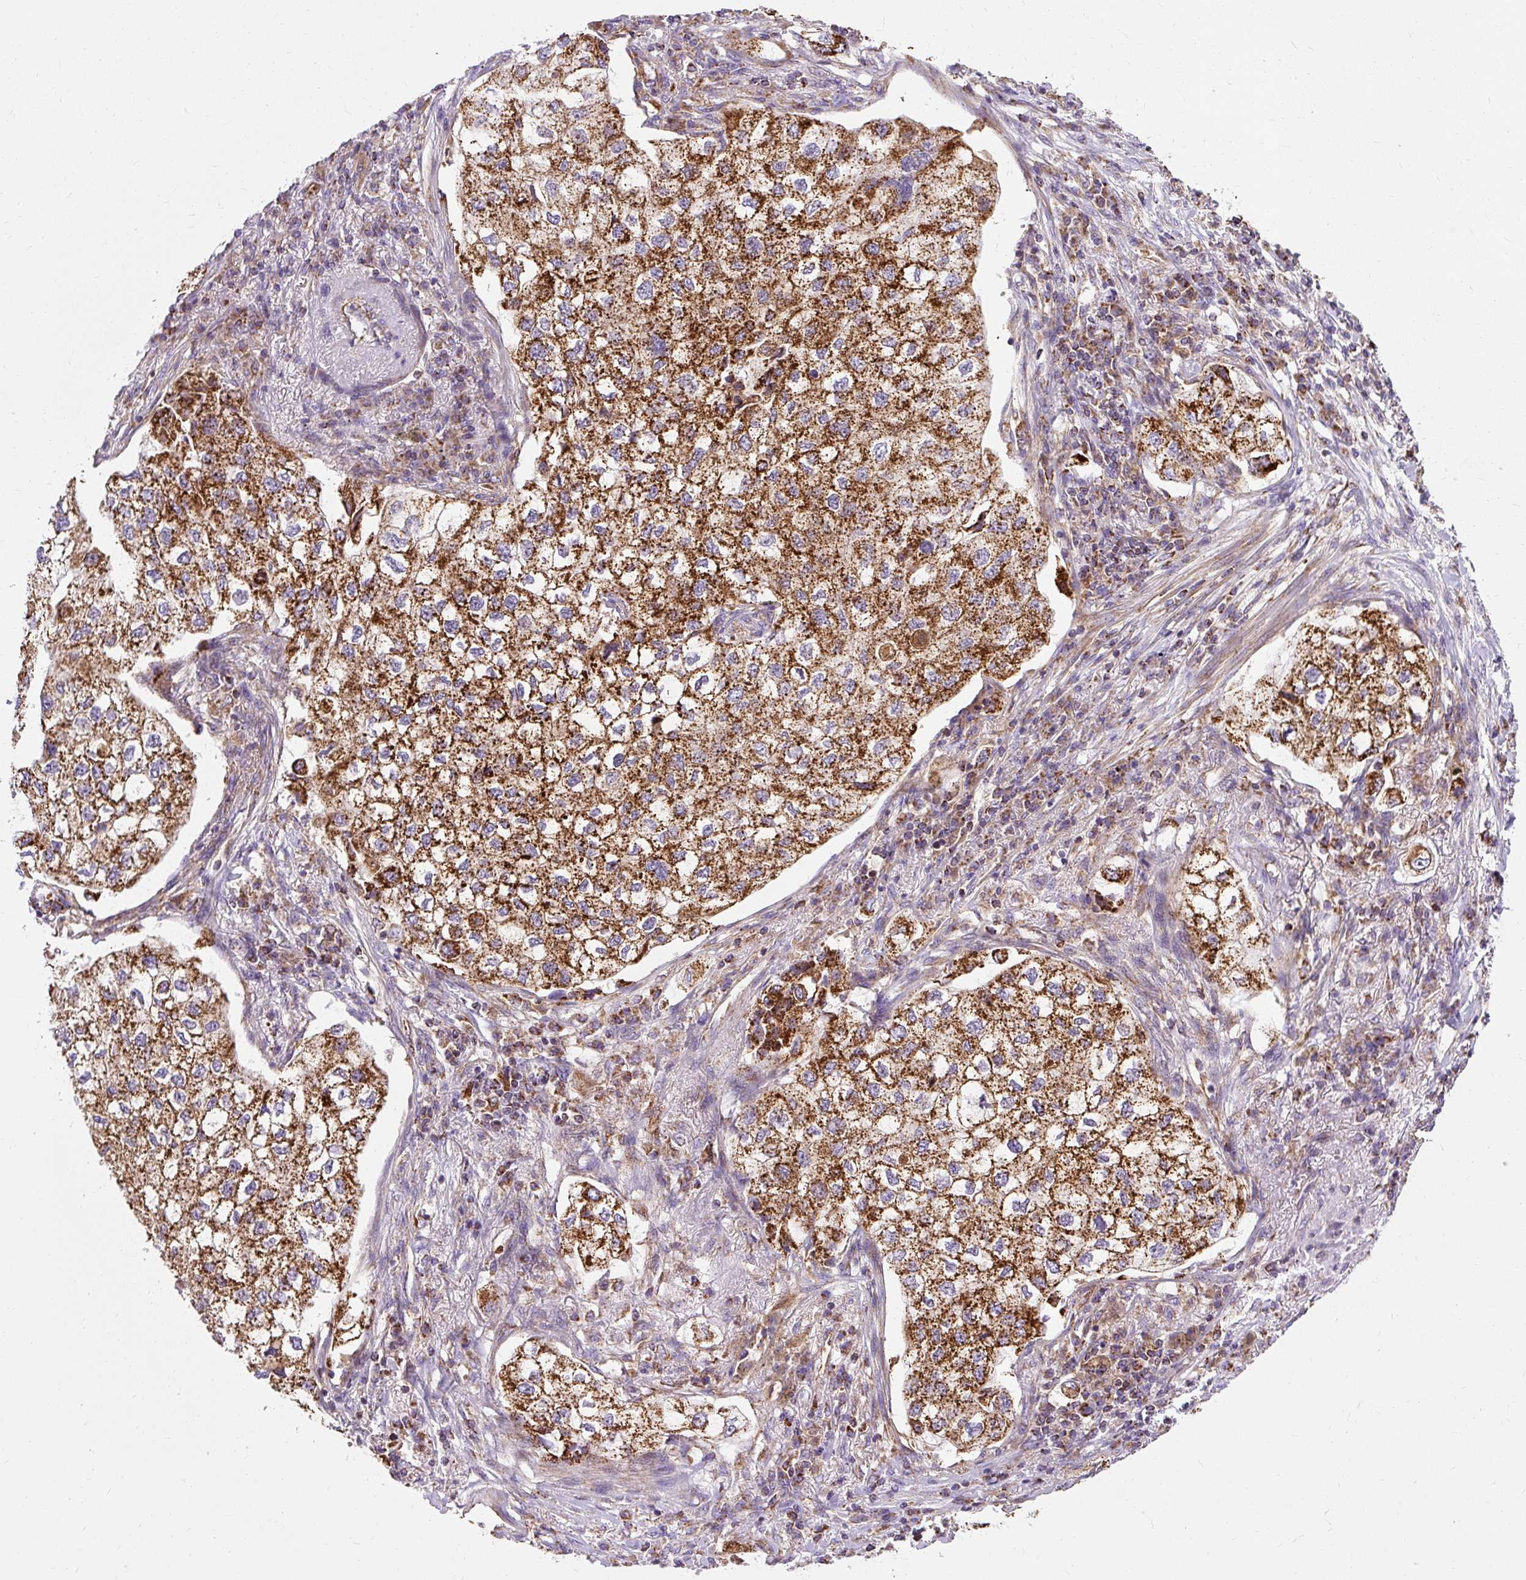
{"staining": {"intensity": "strong", "quantity": ">75%", "location": "cytoplasmic/membranous"}, "tissue": "lung cancer", "cell_type": "Tumor cells", "image_type": "cancer", "snomed": [{"axis": "morphology", "description": "Adenocarcinoma, NOS"}, {"axis": "topography", "description": "Lung"}], "caption": "IHC of human lung cancer (adenocarcinoma) exhibits high levels of strong cytoplasmic/membranous positivity in approximately >75% of tumor cells. Using DAB (brown) and hematoxylin (blue) stains, captured at high magnification using brightfield microscopy.", "gene": "CEP290", "patient": {"sex": "male", "age": 63}}